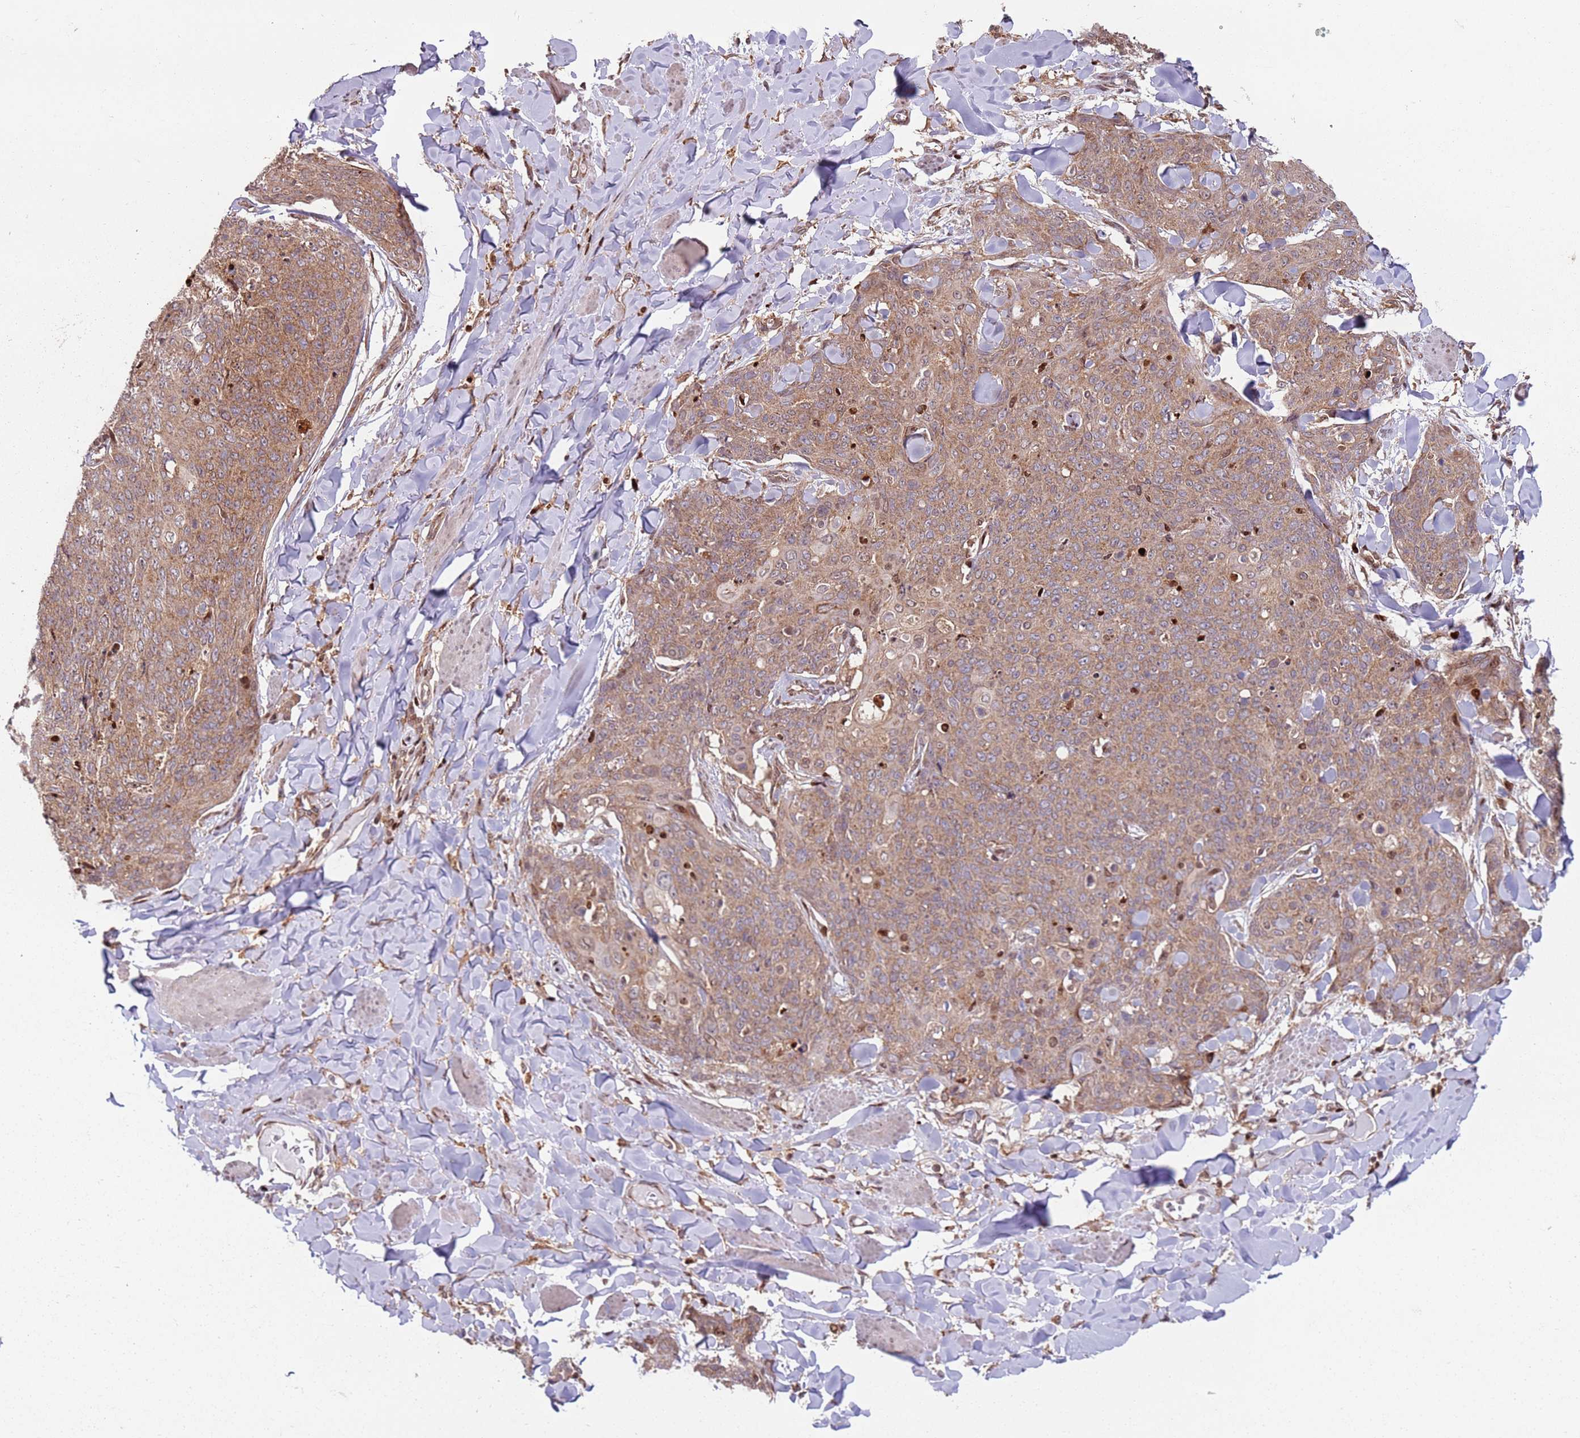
{"staining": {"intensity": "moderate", "quantity": ">75%", "location": "cytoplasmic/membranous,nuclear"}, "tissue": "skin cancer", "cell_type": "Tumor cells", "image_type": "cancer", "snomed": [{"axis": "morphology", "description": "Squamous cell carcinoma, NOS"}, {"axis": "topography", "description": "Skin"}, {"axis": "topography", "description": "Vulva"}], "caption": "Immunohistochemical staining of human skin cancer reveals moderate cytoplasmic/membranous and nuclear protein positivity in approximately >75% of tumor cells.", "gene": "HNRNPLL", "patient": {"sex": "female", "age": 85}}